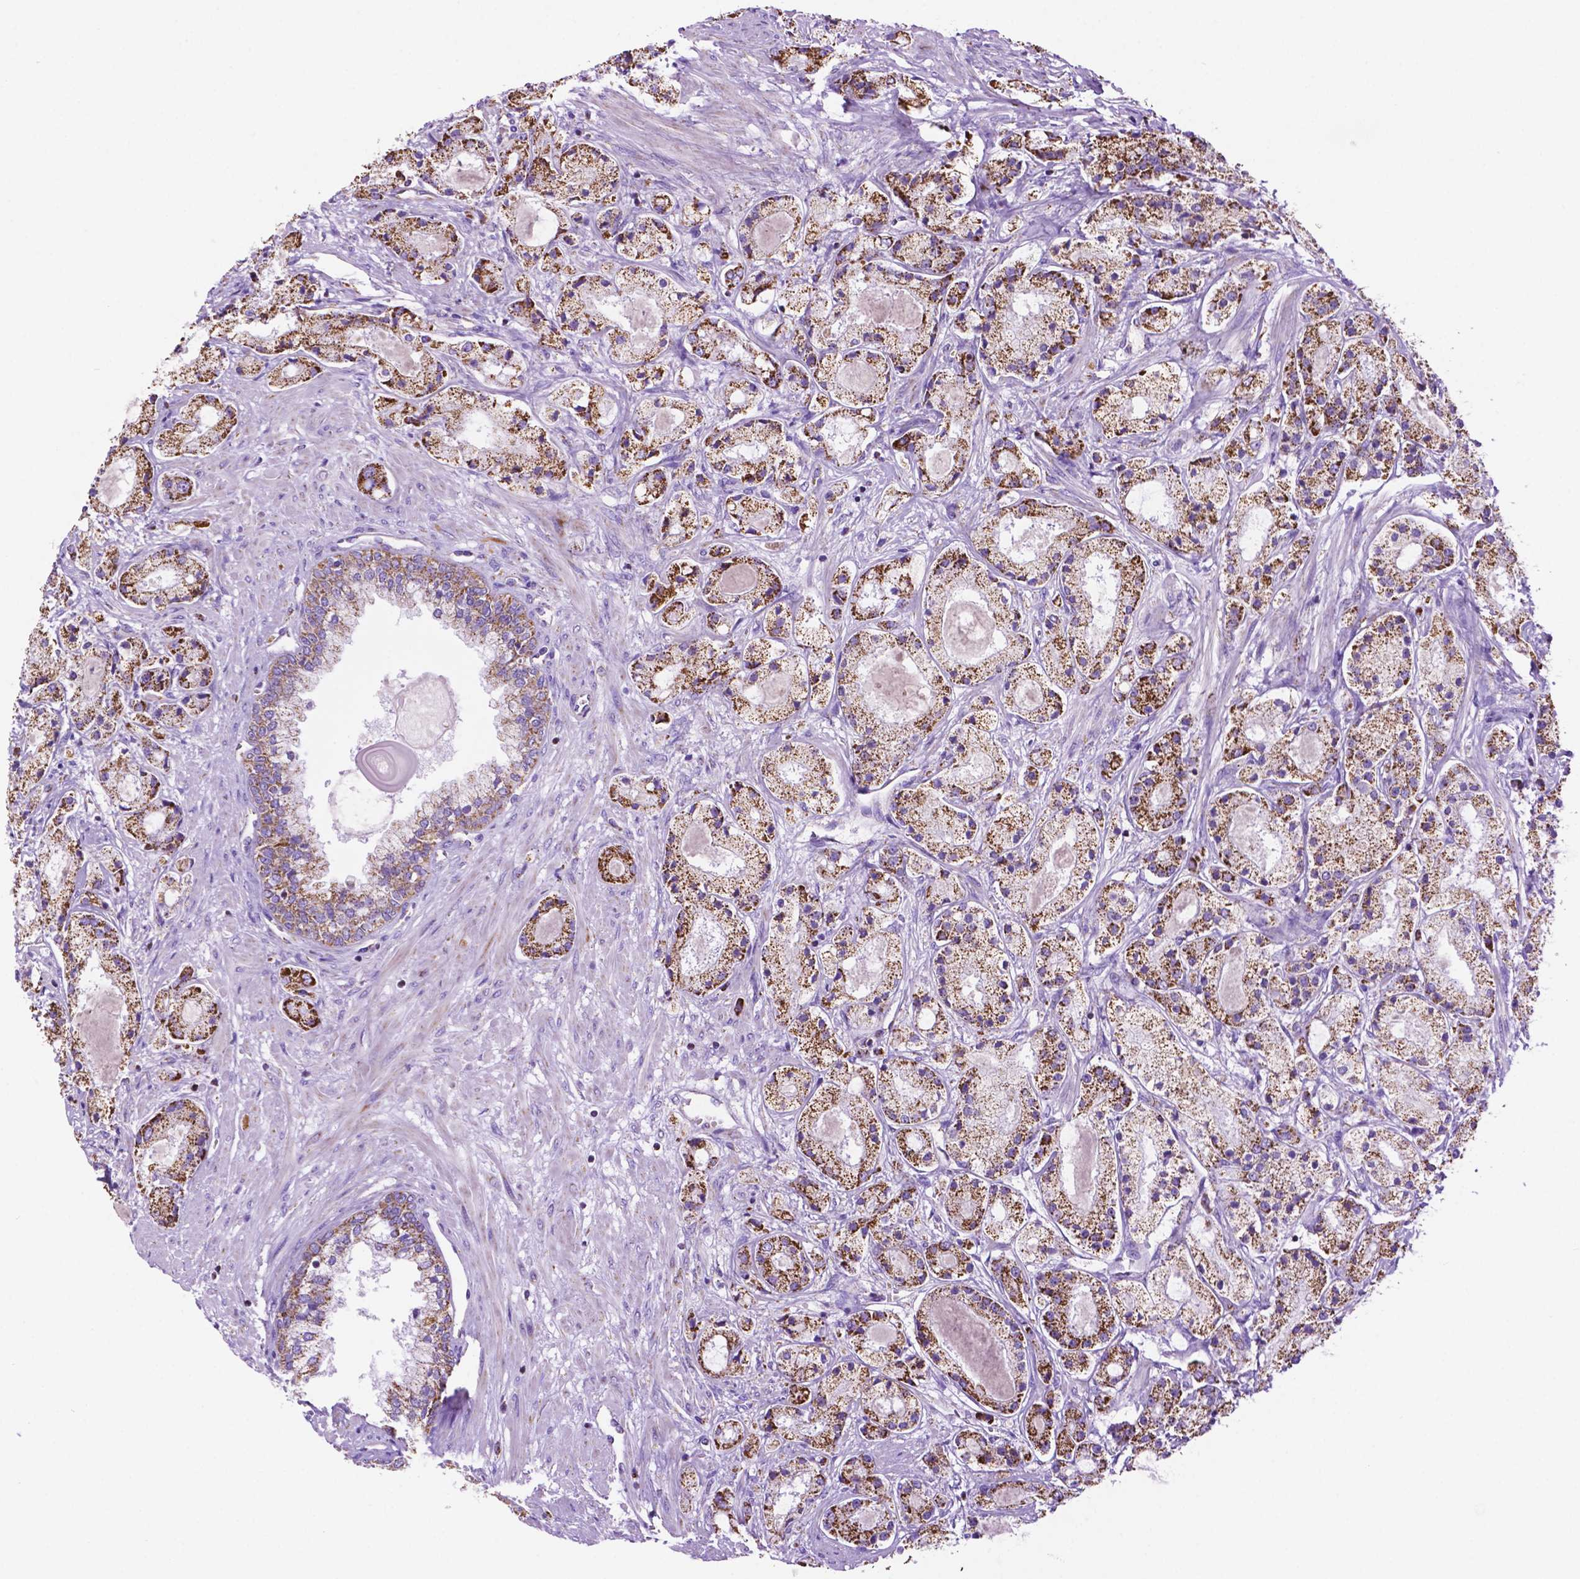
{"staining": {"intensity": "strong", "quantity": ">75%", "location": "cytoplasmic/membranous"}, "tissue": "prostate cancer", "cell_type": "Tumor cells", "image_type": "cancer", "snomed": [{"axis": "morphology", "description": "Adenocarcinoma, High grade"}, {"axis": "topography", "description": "Prostate"}], "caption": "A photomicrograph showing strong cytoplasmic/membranous expression in approximately >75% of tumor cells in adenocarcinoma (high-grade) (prostate), as visualized by brown immunohistochemical staining.", "gene": "GDPD5", "patient": {"sex": "male", "age": 67}}